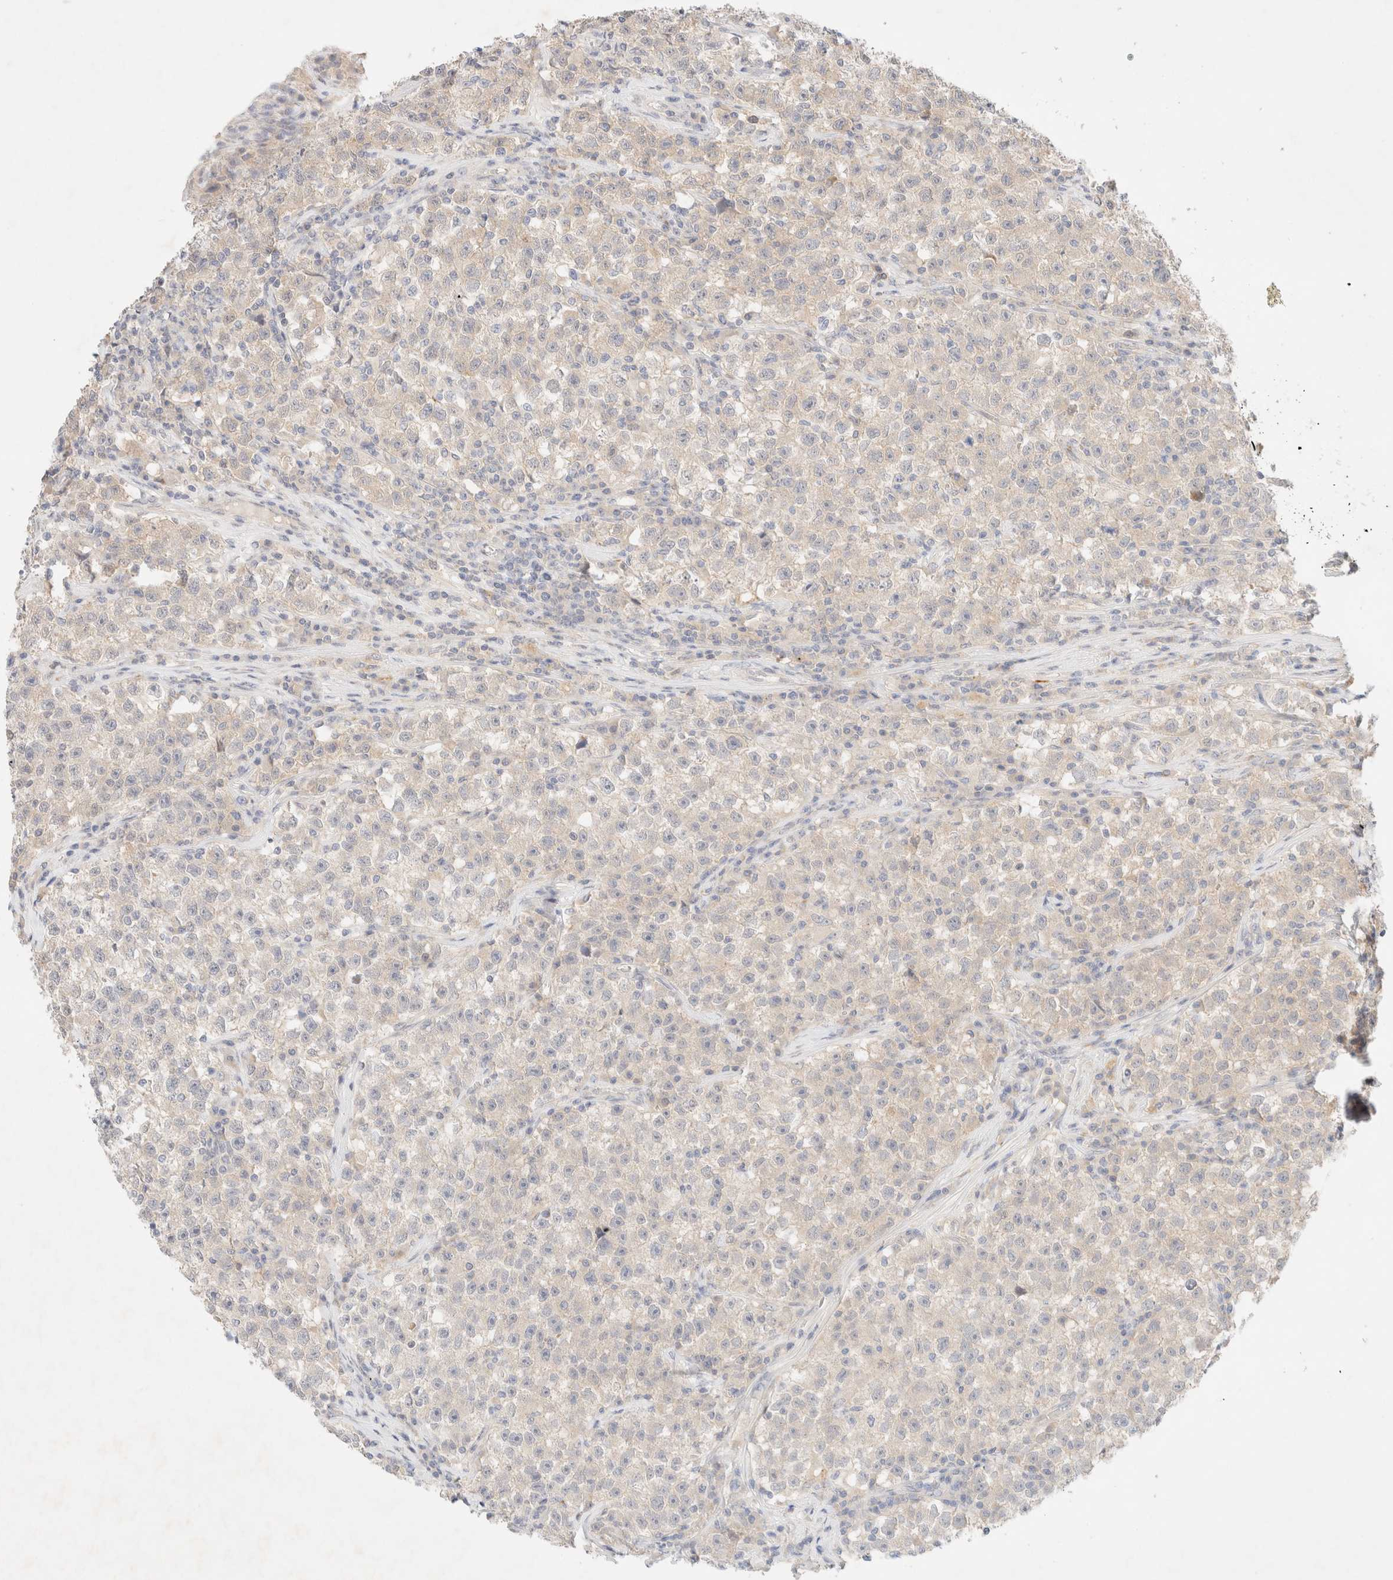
{"staining": {"intensity": "negative", "quantity": "none", "location": "none"}, "tissue": "testis cancer", "cell_type": "Tumor cells", "image_type": "cancer", "snomed": [{"axis": "morphology", "description": "Seminoma, NOS"}, {"axis": "topography", "description": "Testis"}], "caption": "Immunohistochemistry photomicrograph of testis cancer stained for a protein (brown), which shows no staining in tumor cells.", "gene": "SGSM2", "patient": {"sex": "male", "age": 22}}